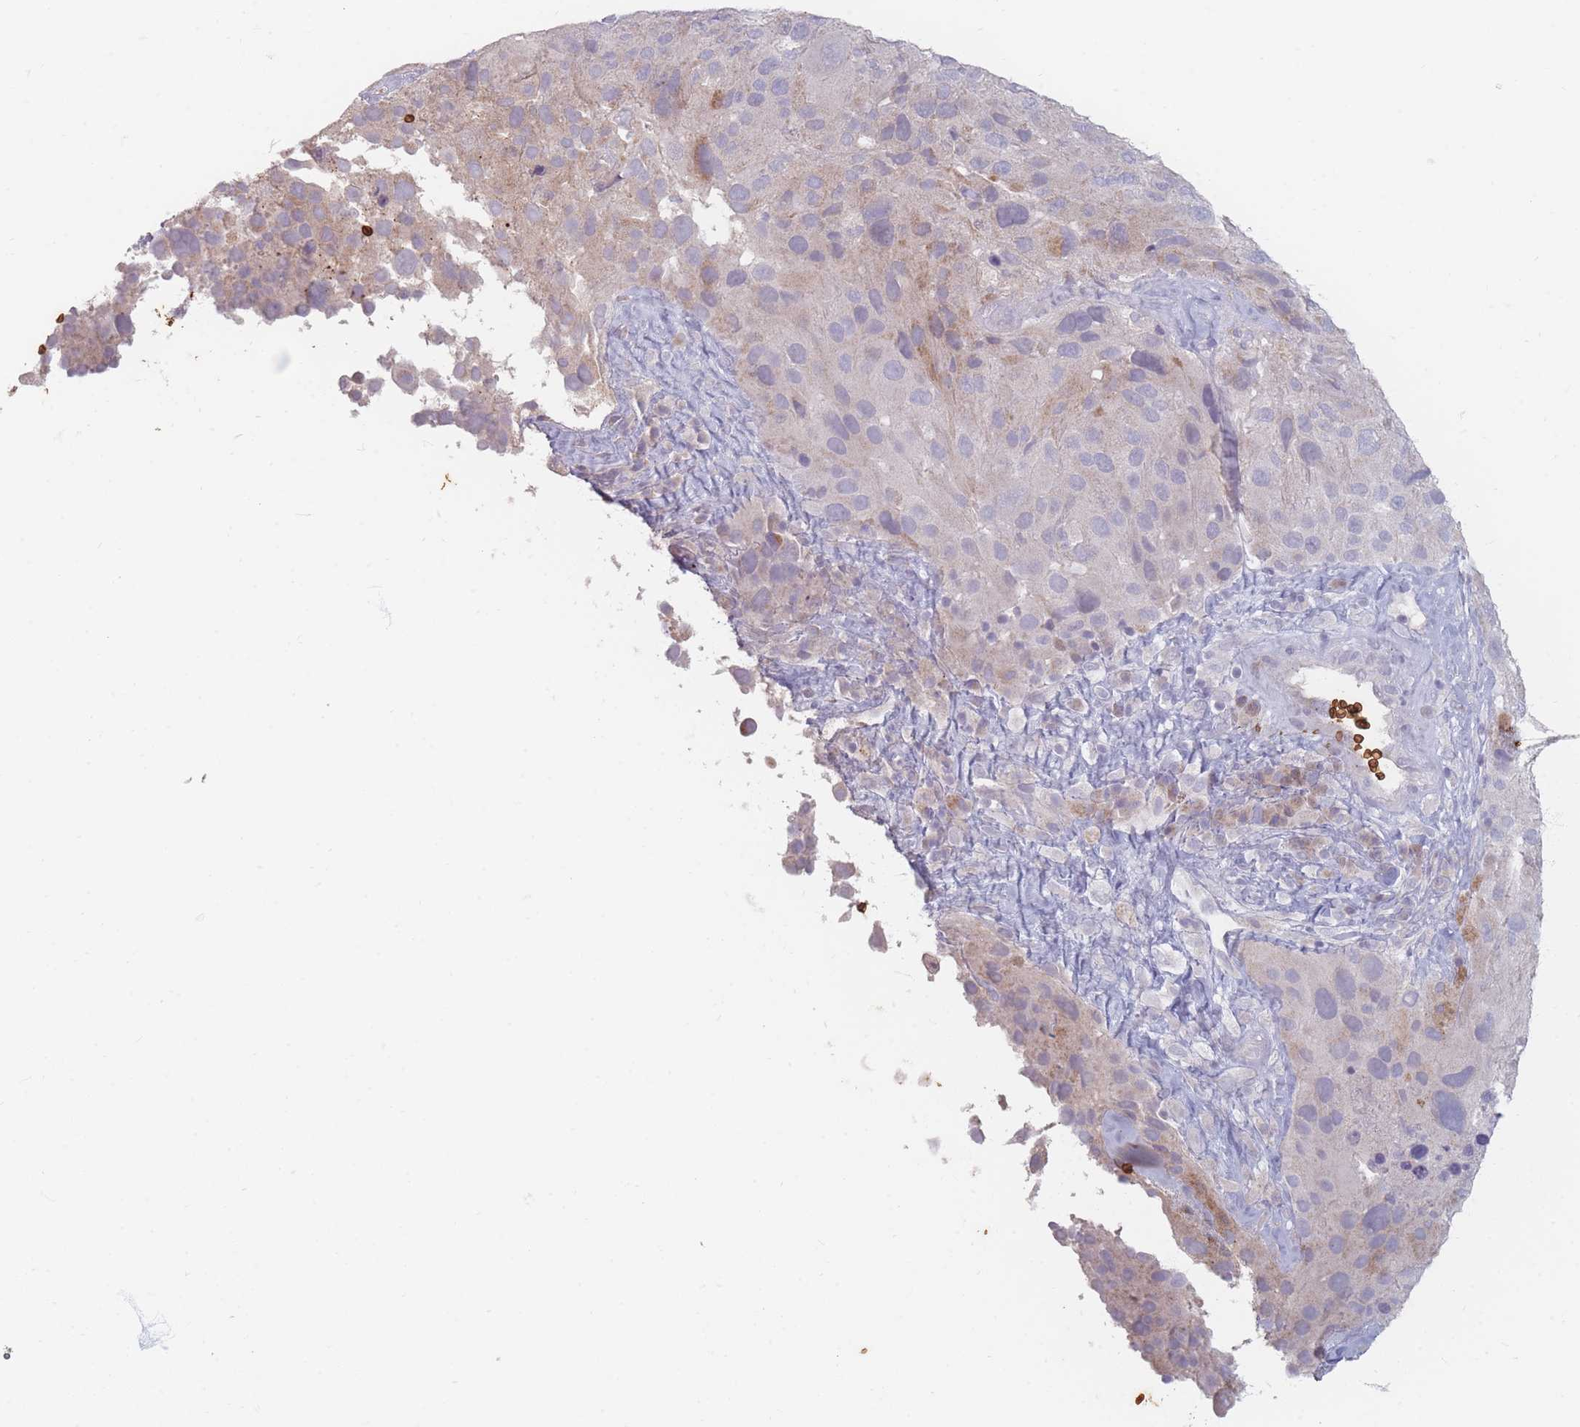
{"staining": {"intensity": "moderate", "quantity": "<25%", "location": "cytoplasmic/membranous"}, "tissue": "melanoma", "cell_type": "Tumor cells", "image_type": "cancer", "snomed": [{"axis": "morphology", "description": "Malignant melanoma, Metastatic site"}, {"axis": "topography", "description": "Lymph node"}], "caption": "DAB (3,3'-diaminobenzidine) immunohistochemical staining of human malignant melanoma (metastatic site) demonstrates moderate cytoplasmic/membranous protein staining in approximately <25% of tumor cells.", "gene": "SLC2A6", "patient": {"sex": "male", "age": 62}}